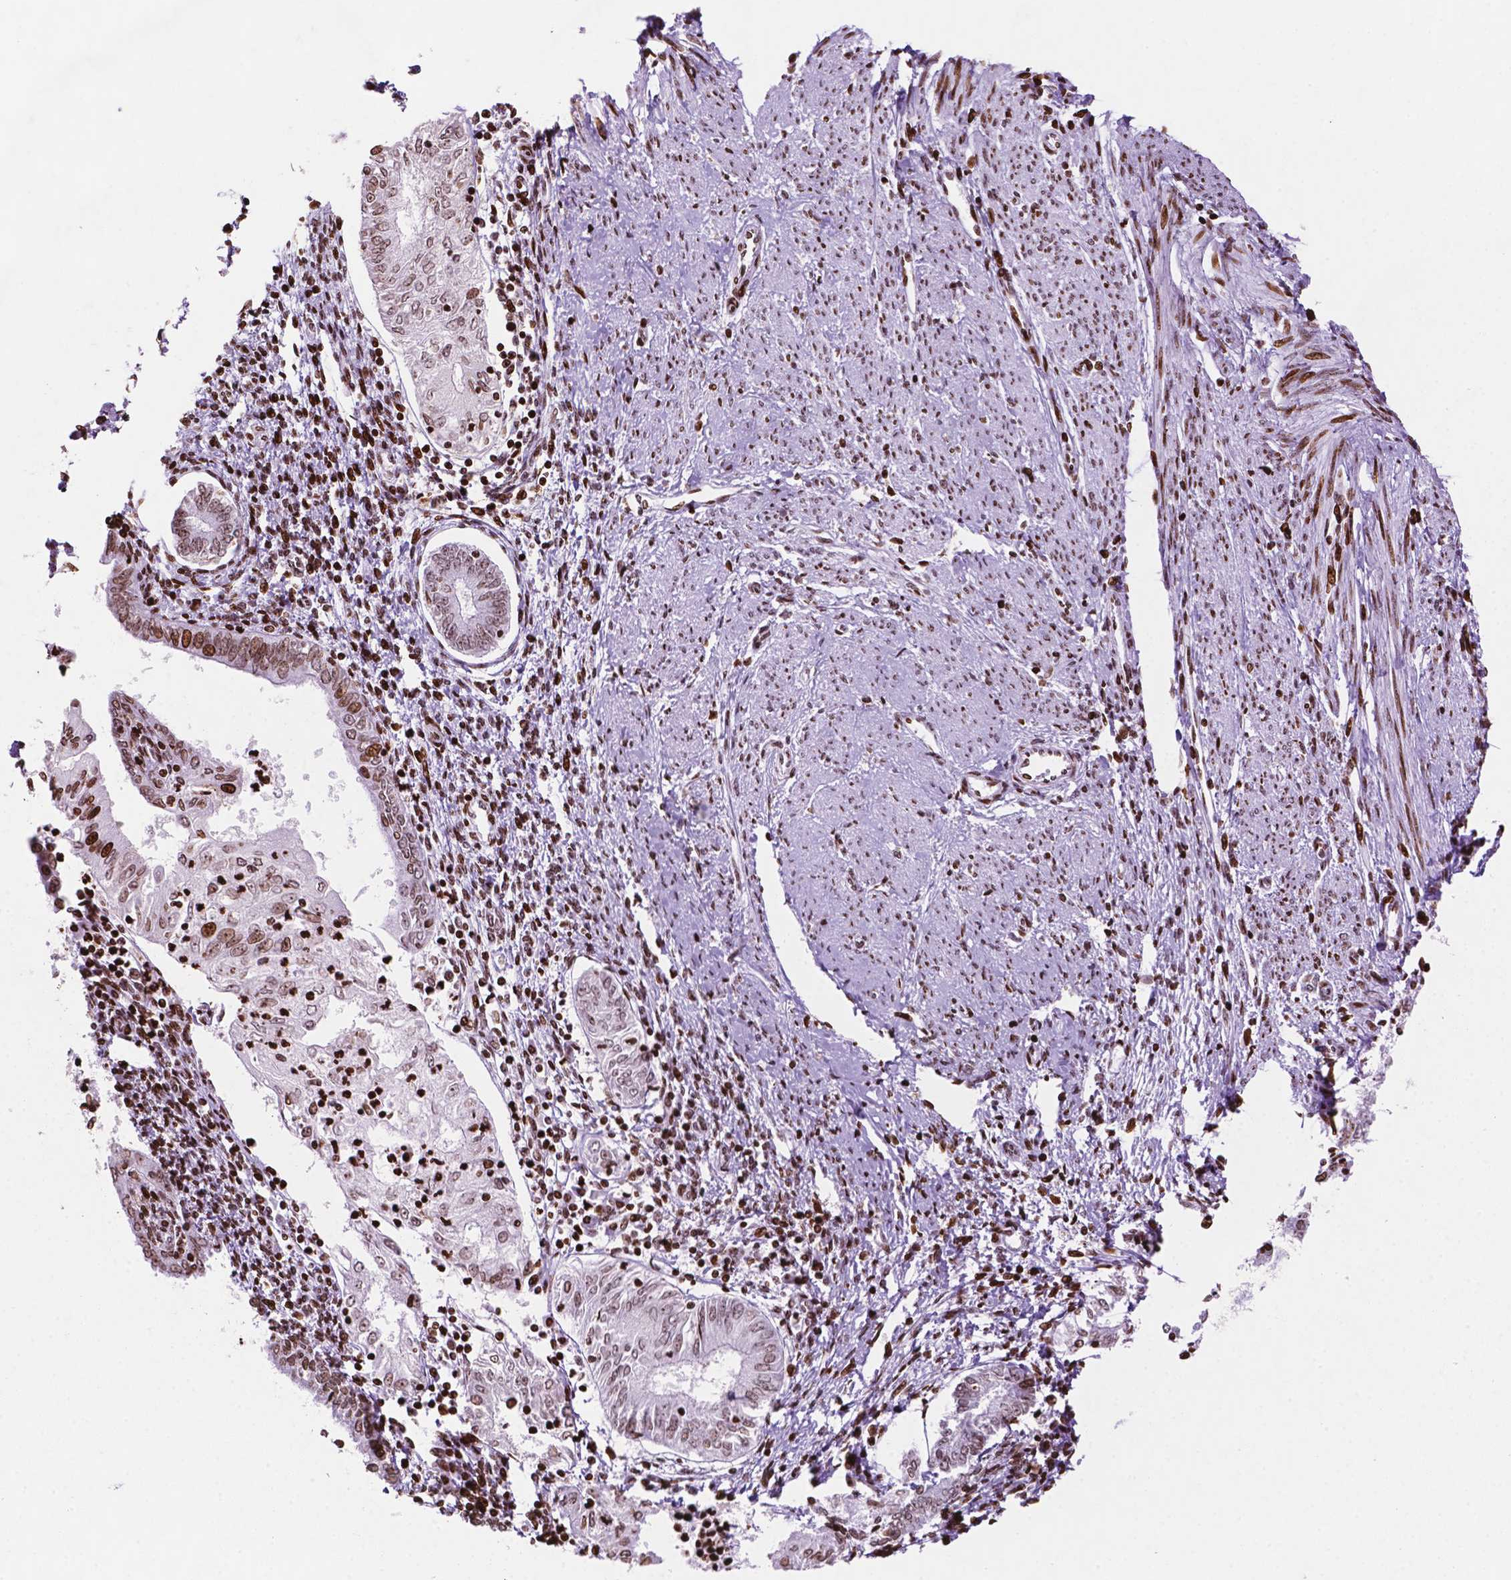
{"staining": {"intensity": "moderate", "quantity": ">75%", "location": "nuclear"}, "tissue": "endometrial cancer", "cell_type": "Tumor cells", "image_type": "cancer", "snomed": [{"axis": "morphology", "description": "Adenocarcinoma, NOS"}, {"axis": "topography", "description": "Endometrium"}], "caption": "Endometrial cancer was stained to show a protein in brown. There is medium levels of moderate nuclear staining in approximately >75% of tumor cells.", "gene": "TMEM250", "patient": {"sex": "female", "age": 68}}